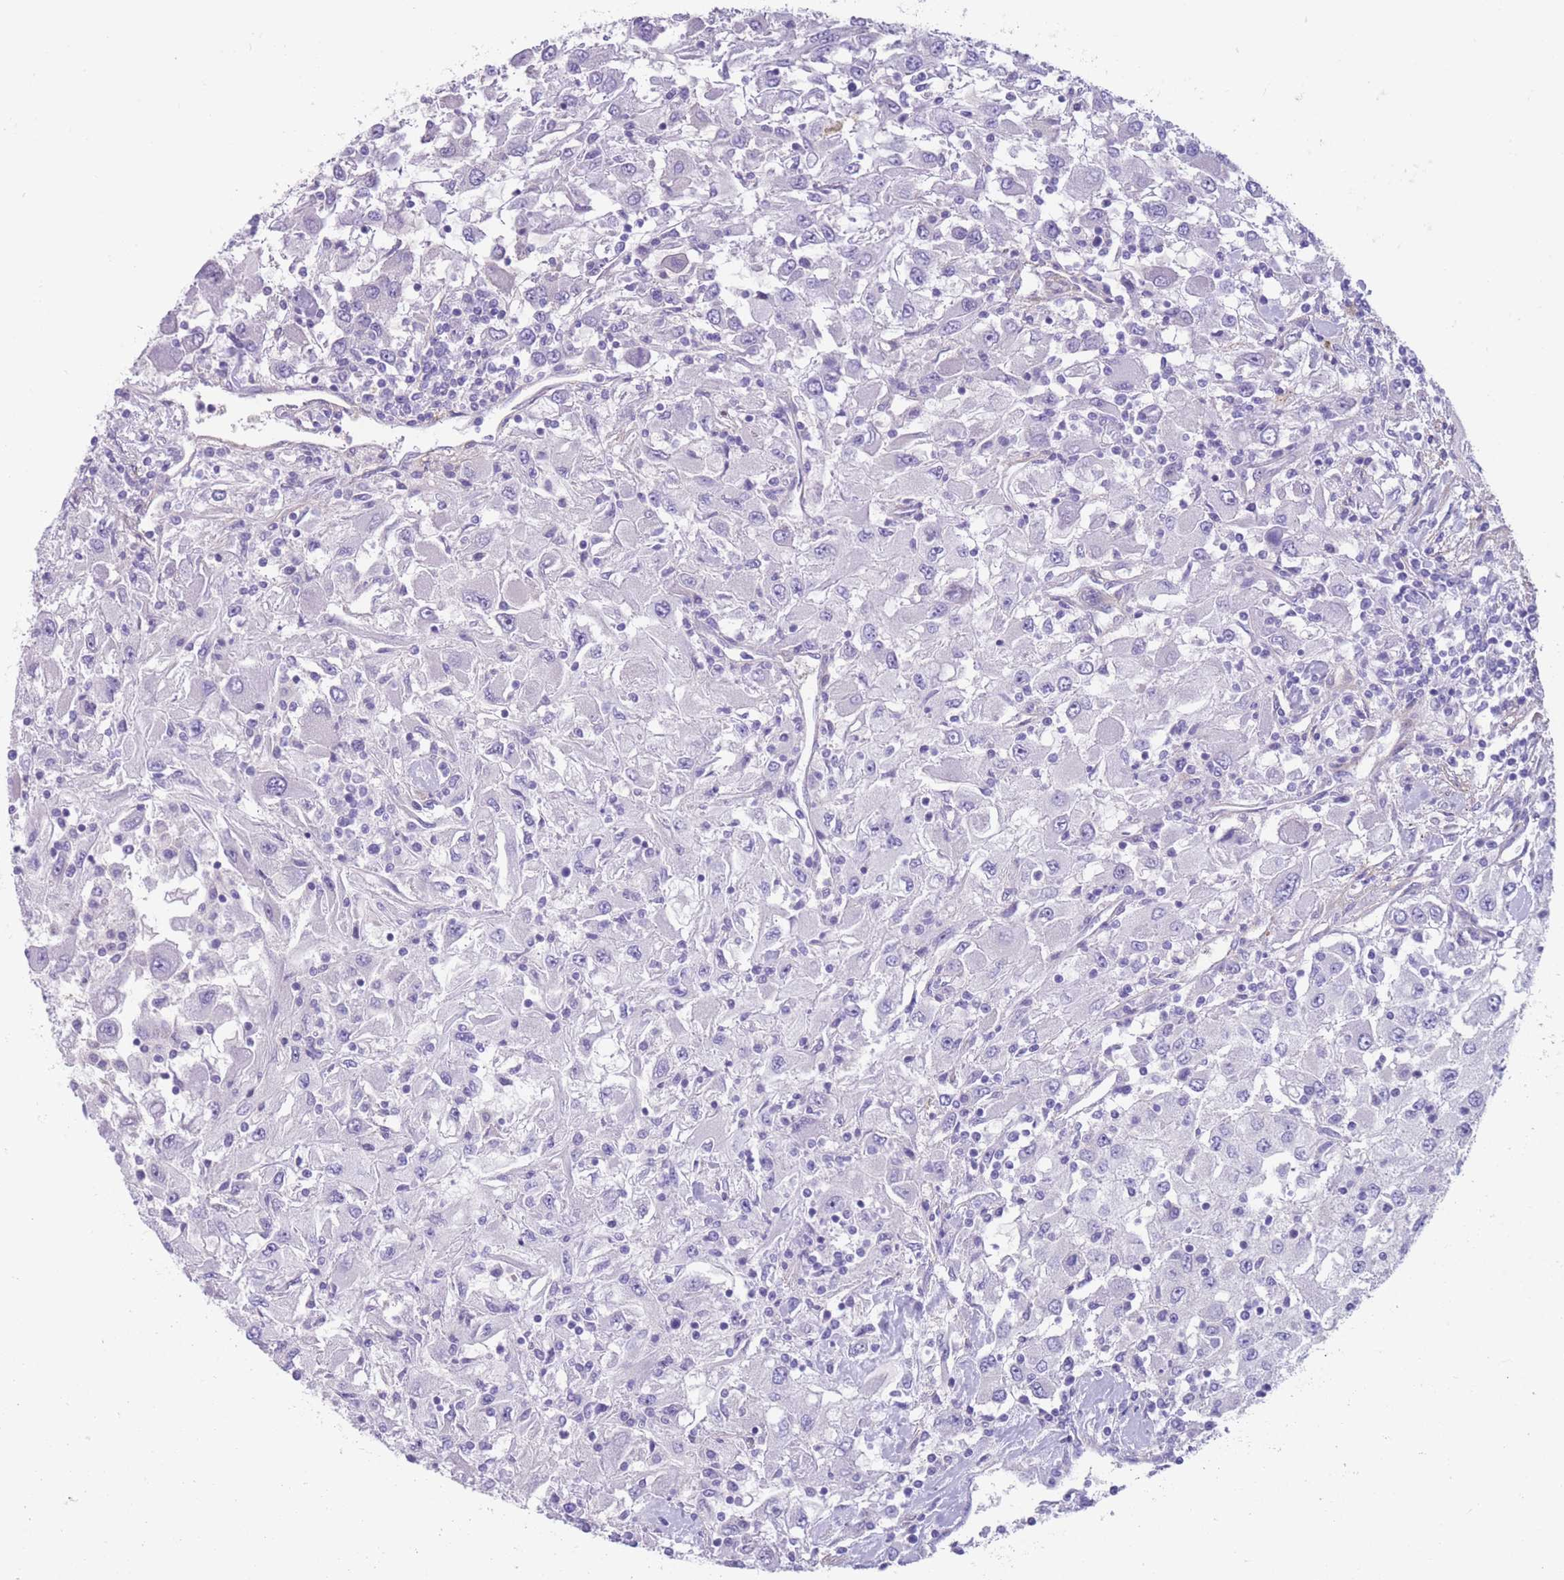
{"staining": {"intensity": "negative", "quantity": "none", "location": "none"}, "tissue": "renal cancer", "cell_type": "Tumor cells", "image_type": "cancer", "snomed": [{"axis": "morphology", "description": "Adenocarcinoma, NOS"}, {"axis": "topography", "description": "Kidney"}], "caption": "An immunohistochemistry (IHC) image of renal cancer (adenocarcinoma) is shown. There is no staining in tumor cells of renal cancer (adenocarcinoma).", "gene": "DPYD", "patient": {"sex": "female", "age": 67}}